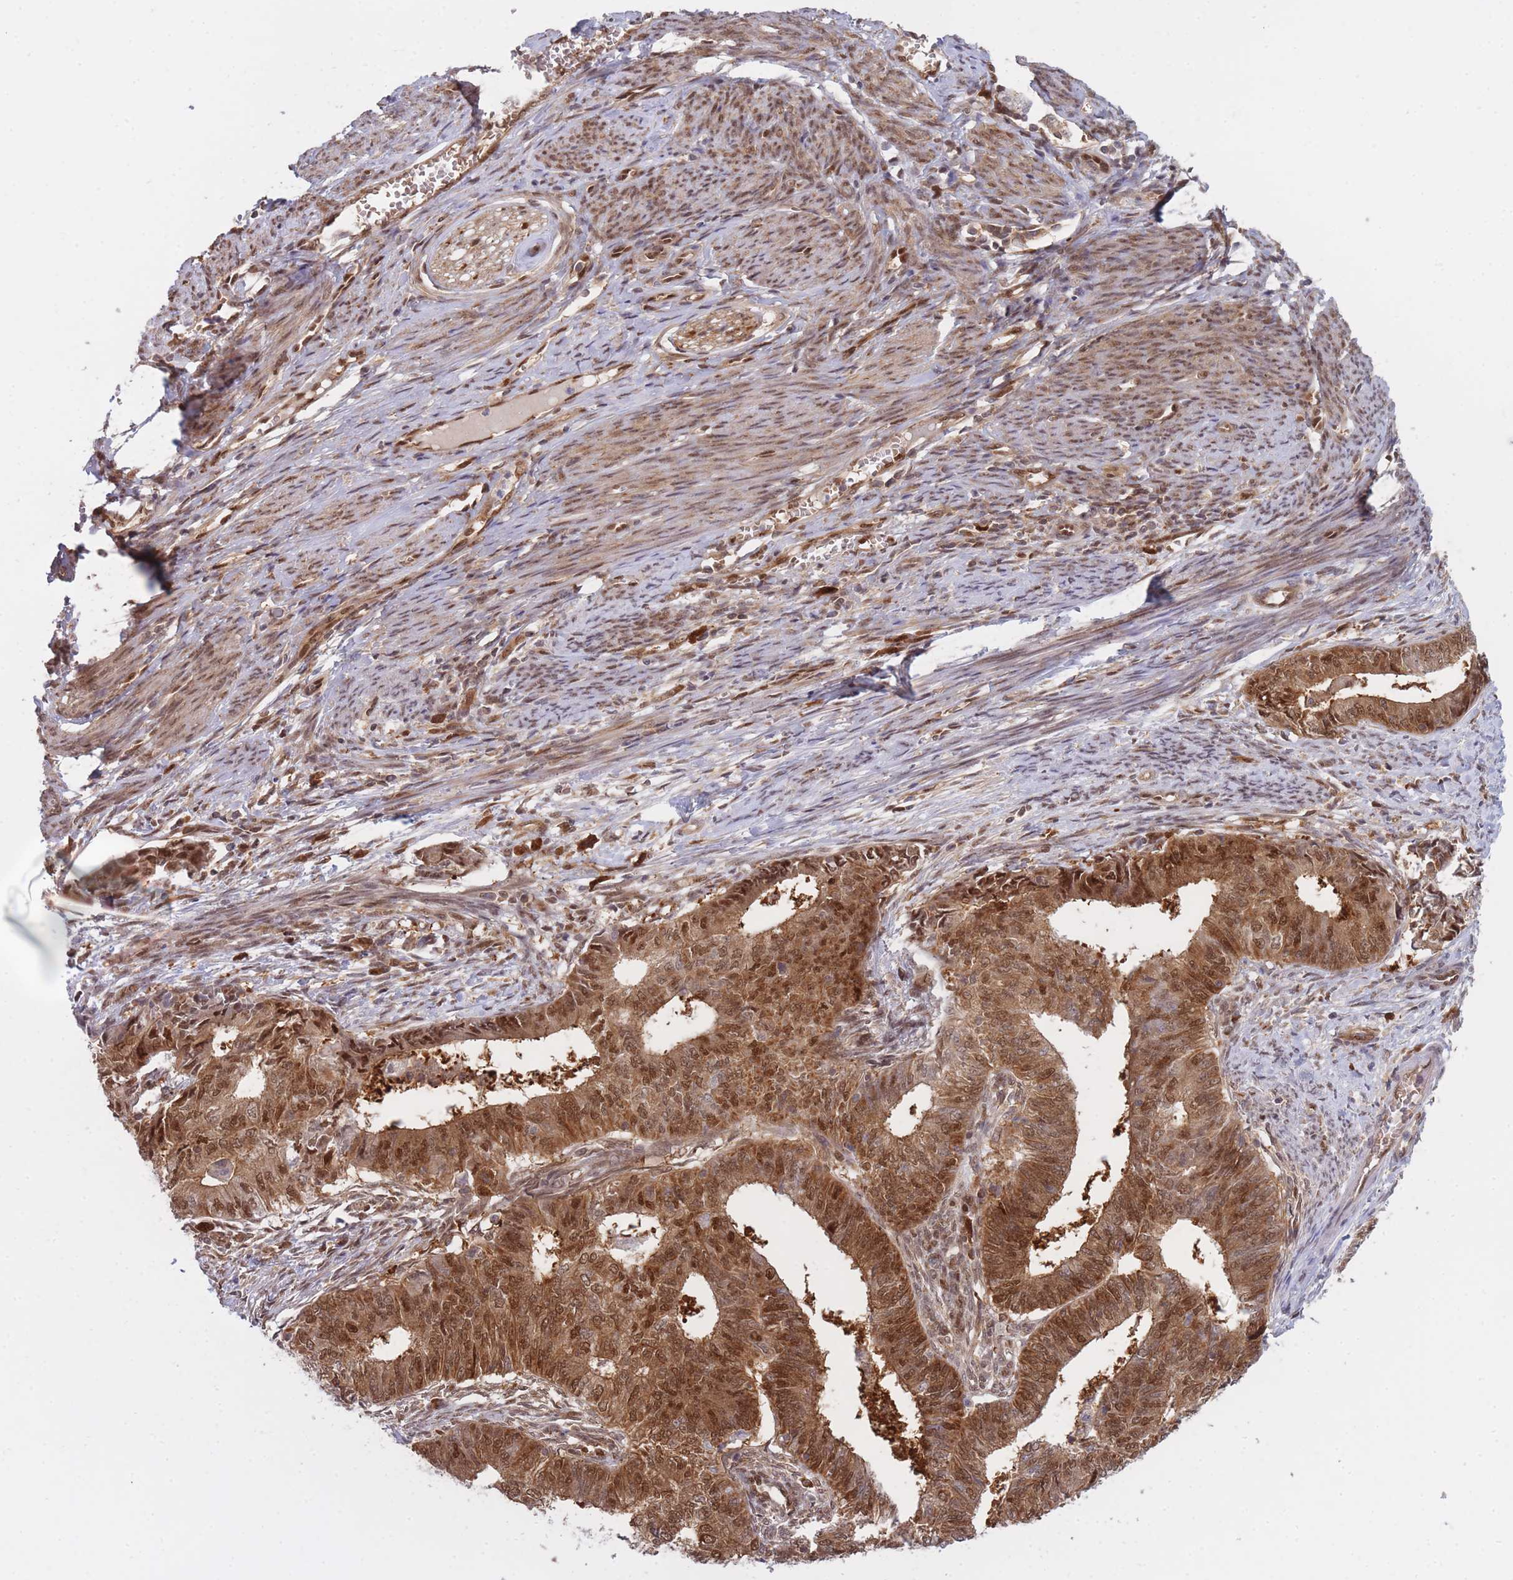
{"staining": {"intensity": "moderate", "quantity": ">75%", "location": "cytoplasmic/membranous,nuclear"}, "tissue": "endometrial cancer", "cell_type": "Tumor cells", "image_type": "cancer", "snomed": [{"axis": "morphology", "description": "Adenocarcinoma, NOS"}, {"axis": "topography", "description": "Endometrium"}], "caption": "Human endometrial cancer stained with a brown dye reveals moderate cytoplasmic/membranous and nuclear positive expression in approximately >75% of tumor cells.", "gene": "NSFL1C", "patient": {"sex": "female", "age": 62}}